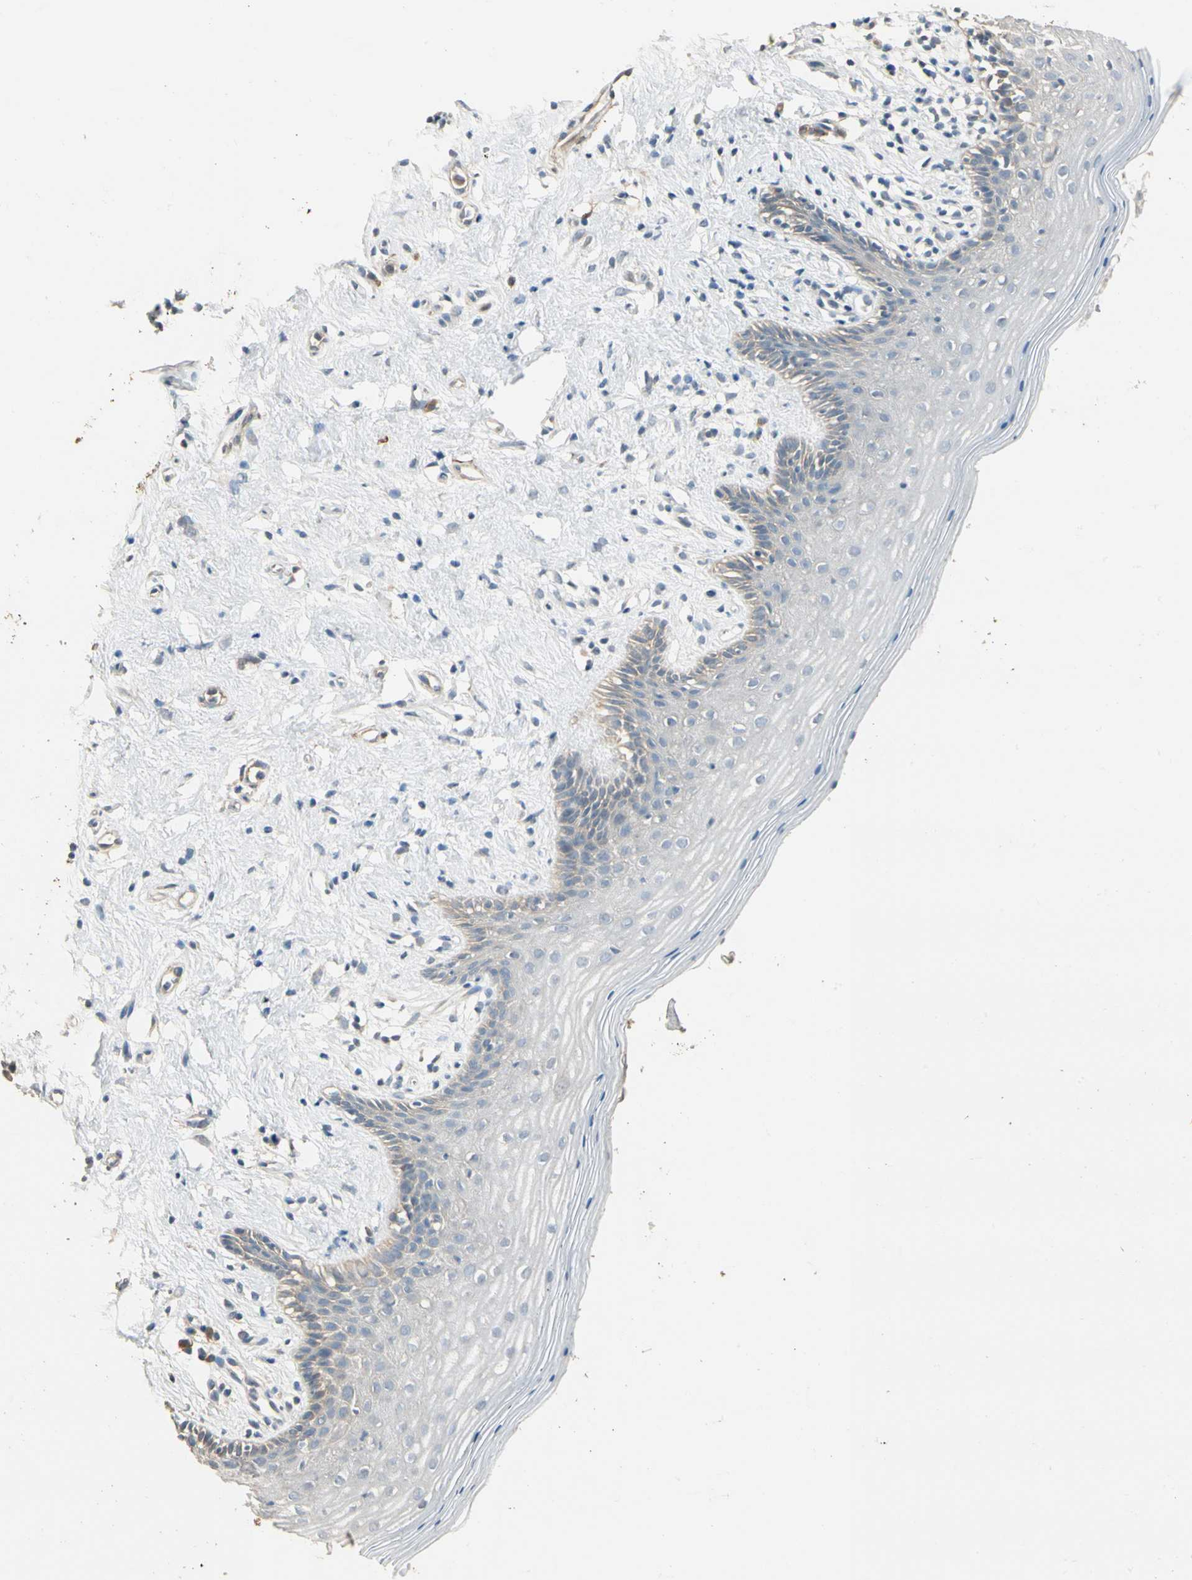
{"staining": {"intensity": "negative", "quantity": "none", "location": "none"}, "tissue": "vagina", "cell_type": "Squamous epithelial cells", "image_type": "normal", "snomed": [{"axis": "morphology", "description": "Normal tissue, NOS"}, {"axis": "topography", "description": "Vagina"}], "caption": "Immunohistochemical staining of unremarkable vagina displays no significant positivity in squamous epithelial cells. (DAB (3,3'-diaminobenzidine) IHC, high magnification).", "gene": "GNE", "patient": {"sex": "female", "age": 44}}